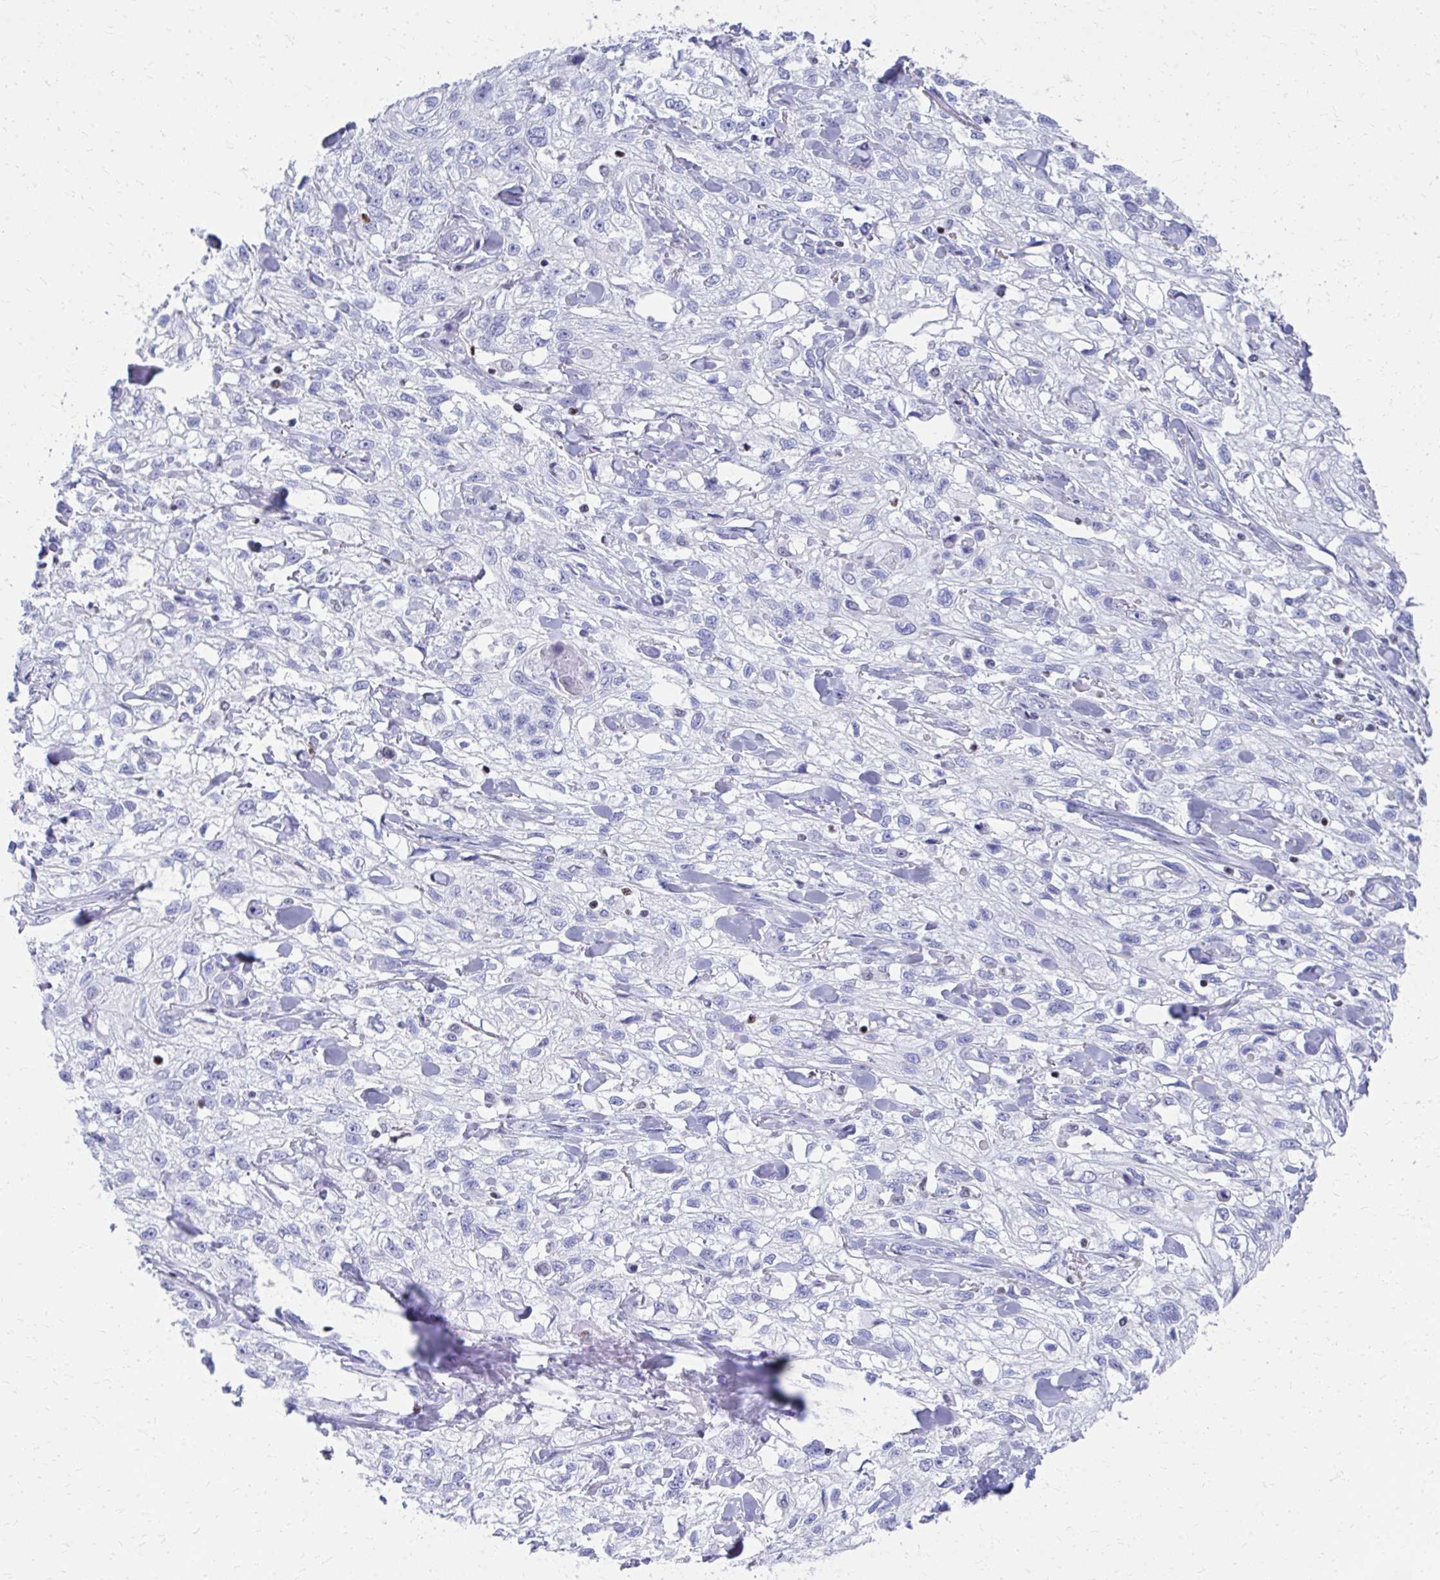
{"staining": {"intensity": "negative", "quantity": "none", "location": "none"}, "tissue": "skin cancer", "cell_type": "Tumor cells", "image_type": "cancer", "snomed": [{"axis": "morphology", "description": "Squamous cell carcinoma, NOS"}, {"axis": "topography", "description": "Skin"}, {"axis": "topography", "description": "Vulva"}], "caption": "An immunohistochemistry histopathology image of skin squamous cell carcinoma is shown. There is no staining in tumor cells of skin squamous cell carcinoma.", "gene": "RUNX3", "patient": {"sex": "female", "age": 86}}